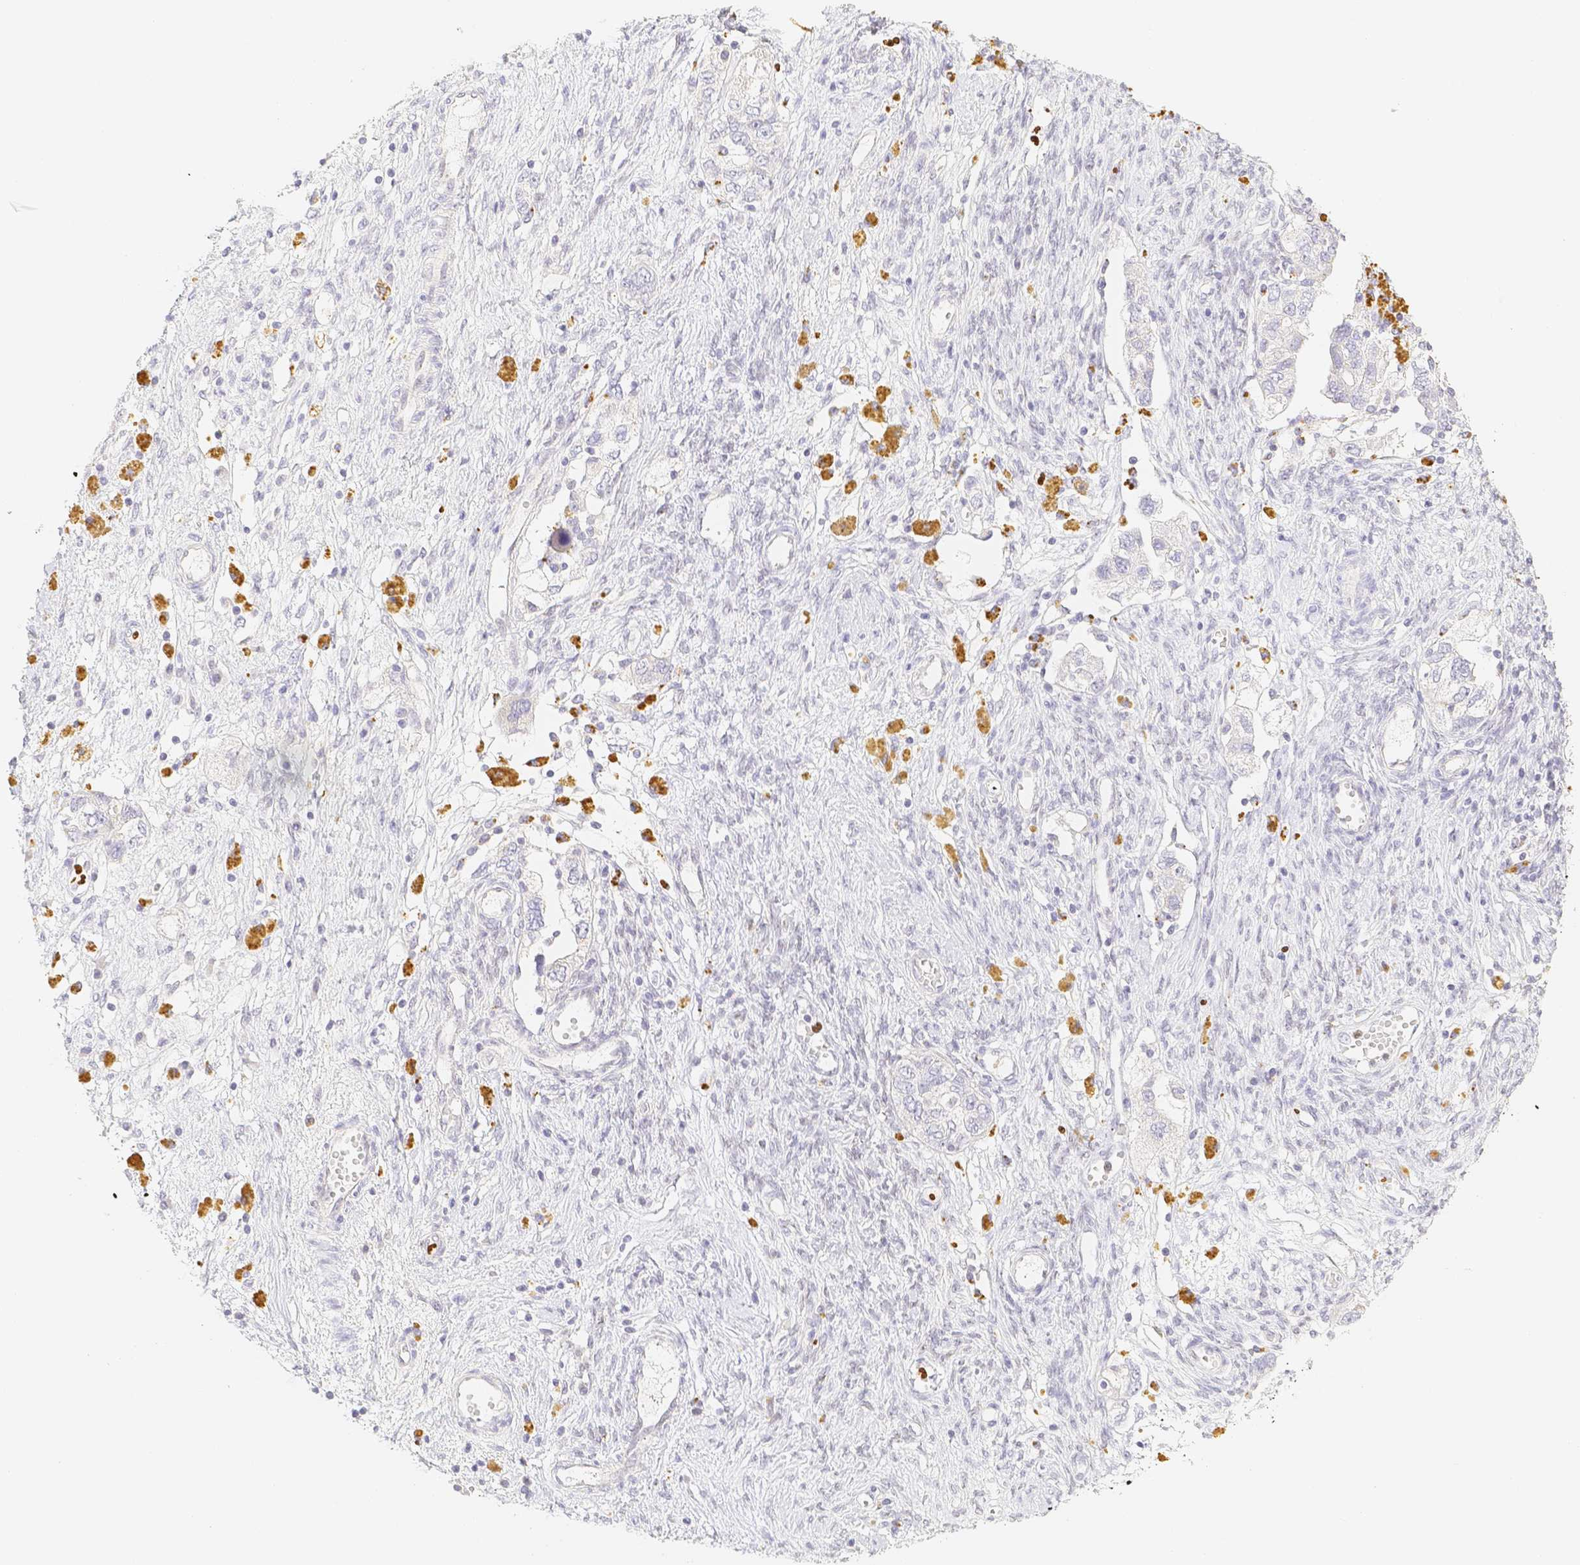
{"staining": {"intensity": "negative", "quantity": "none", "location": "none"}, "tissue": "ovarian cancer", "cell_type": "Tumor cells", "image_type": "cancer", "snomed": [{"axis": "morphology", "description": "Carcinoma, NOS"}, {"axis": "morphology", "description": "Cystadenocarcinoma, serous, NOS"}, {"axis": "topography", "description": "Ovary"}], "caption": "An image of serous cystadenocarcinoma (ovarian) stained for a protein exhibits no brown staining in tumor cells.", "gene": "PADI4", "patient": {"sex": "female", "age": 69}}